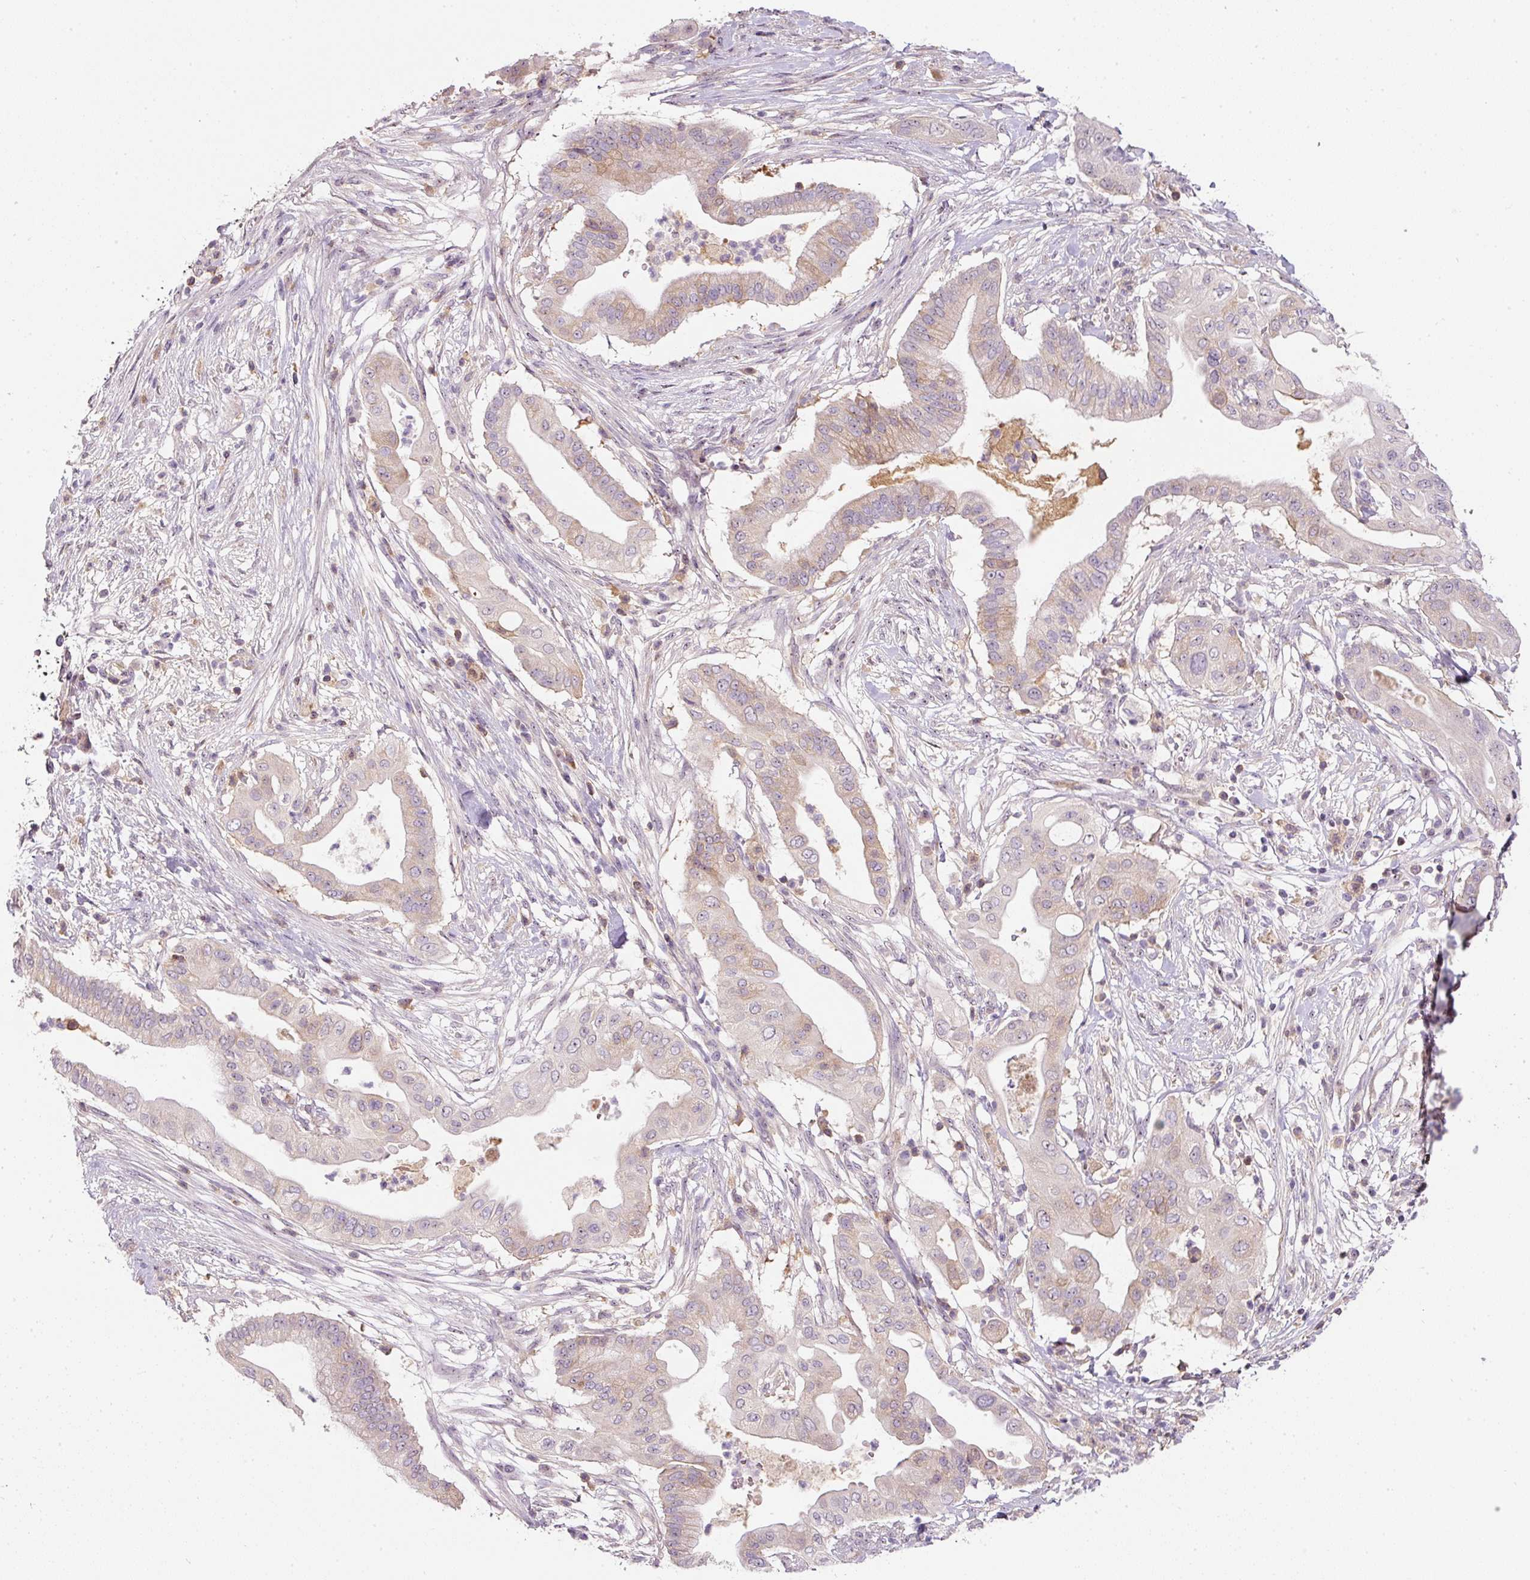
{"staining": {"intensity": "weak", "quantity": "25%-75%", "location": "cytoplasmic/membranous"}, "tissue": "pancreatic cancer", "cell_type": "Tumor cells", "image_type": "cancer", "snomed": [{"axis": "morphology", "description": "Adenocarcinoma, NOS"}, {"axis": "topography", "description": "Pancreas"}], "caption": "IHC histopathology image of neoplastic tissue: pancreatic adenocarcinoma stained using immunohistochemistry (IHC) demonstrates low levels of weak protein expression localized specifically in the cytoplasmic/membranous of tumor cells, appearing as a cytoplasmic/membranous brown color.", "gene": "TMEM37", "patient": {"sex": "male", "age": 68}}